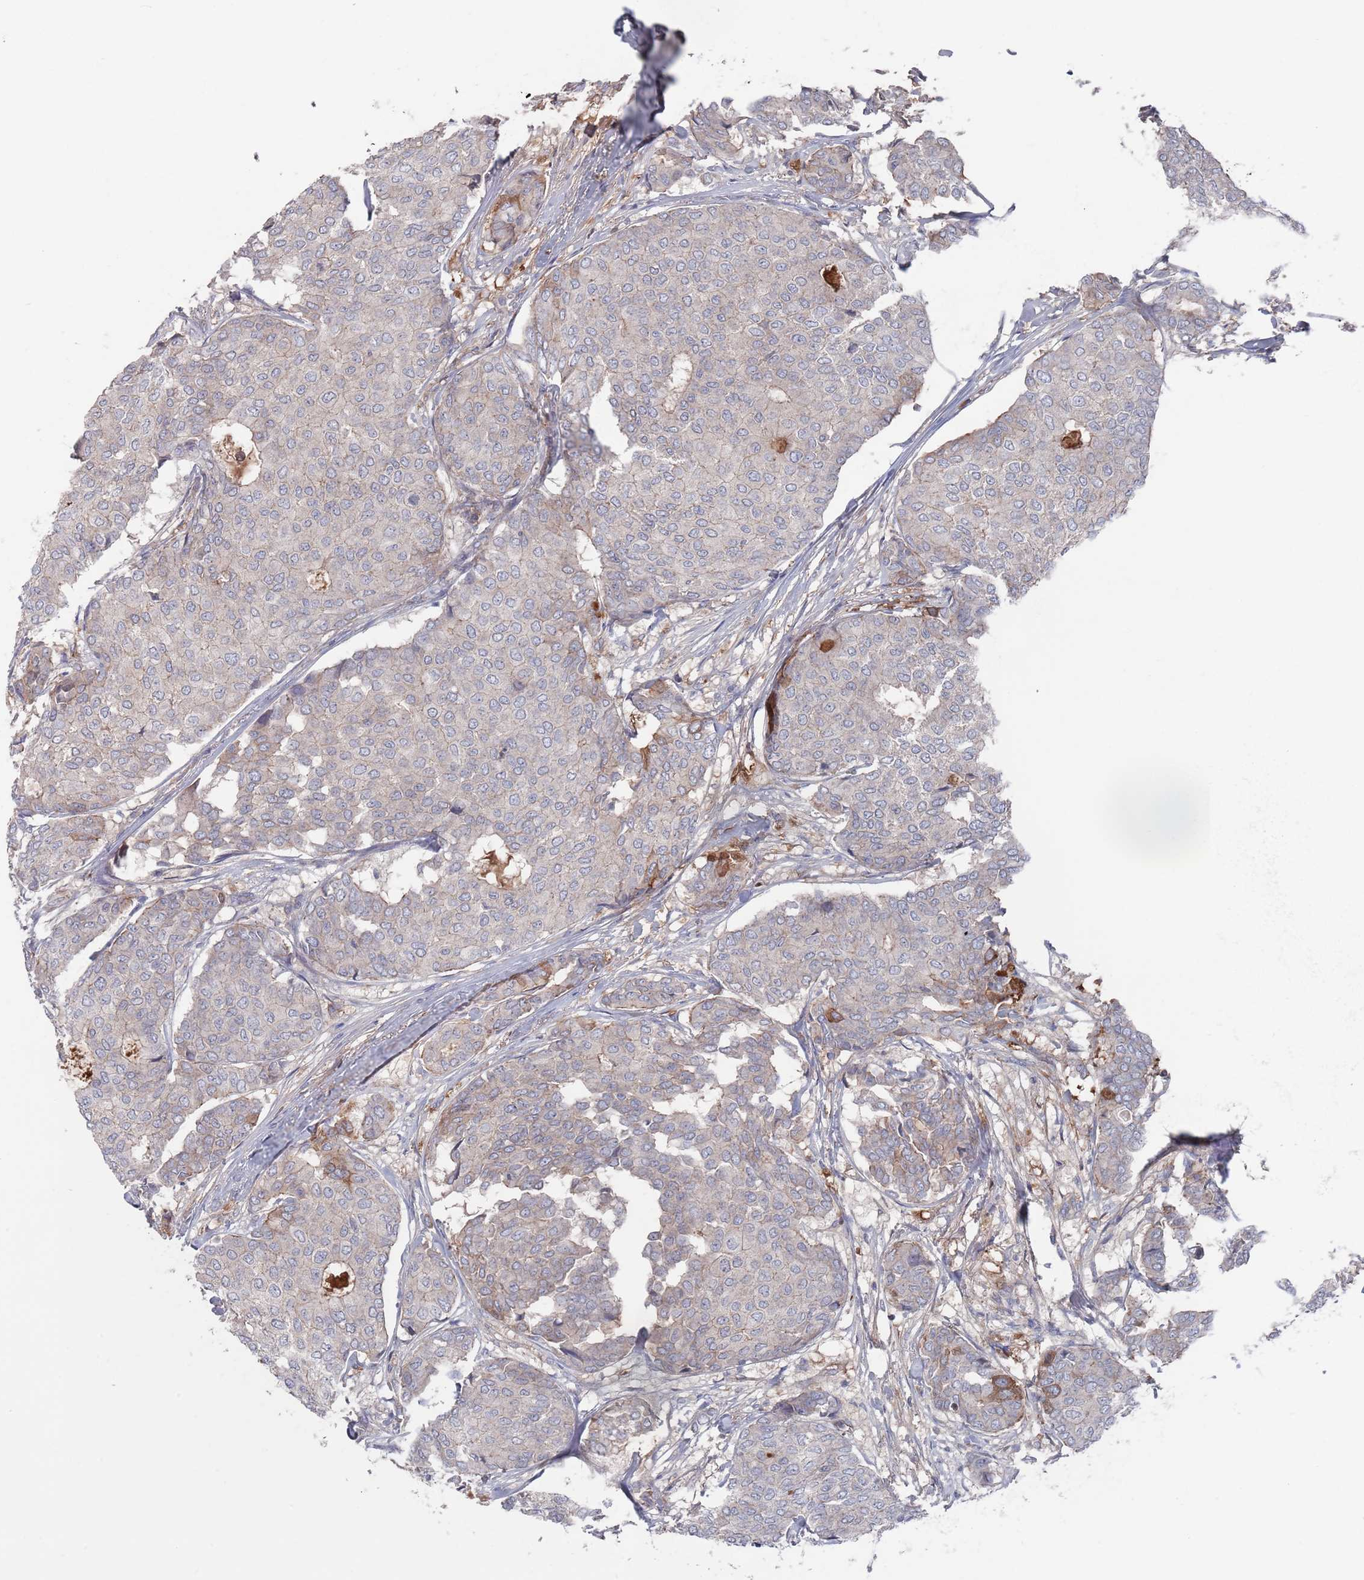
{"staining": {"intensity": "moderate", "quantity": "<25%", "location": "cytoplasmic/membranous"}, "tissue": "breast cancer", "cell_type": "Tumor cells", "image_type": "cancer", "snomed": [{"axis": "morphology", "description": "Duct carcinoma"}, {"axis": "topography", "description": "Breast"}], "caption": "Tumor cells demonstrate low levels of moderate cytoplasmic/membranous expression in approximately <25% of cells in breast cancer.", "gene": "PLEKHA4", "patient": {"sex": "female", "age": 75}}